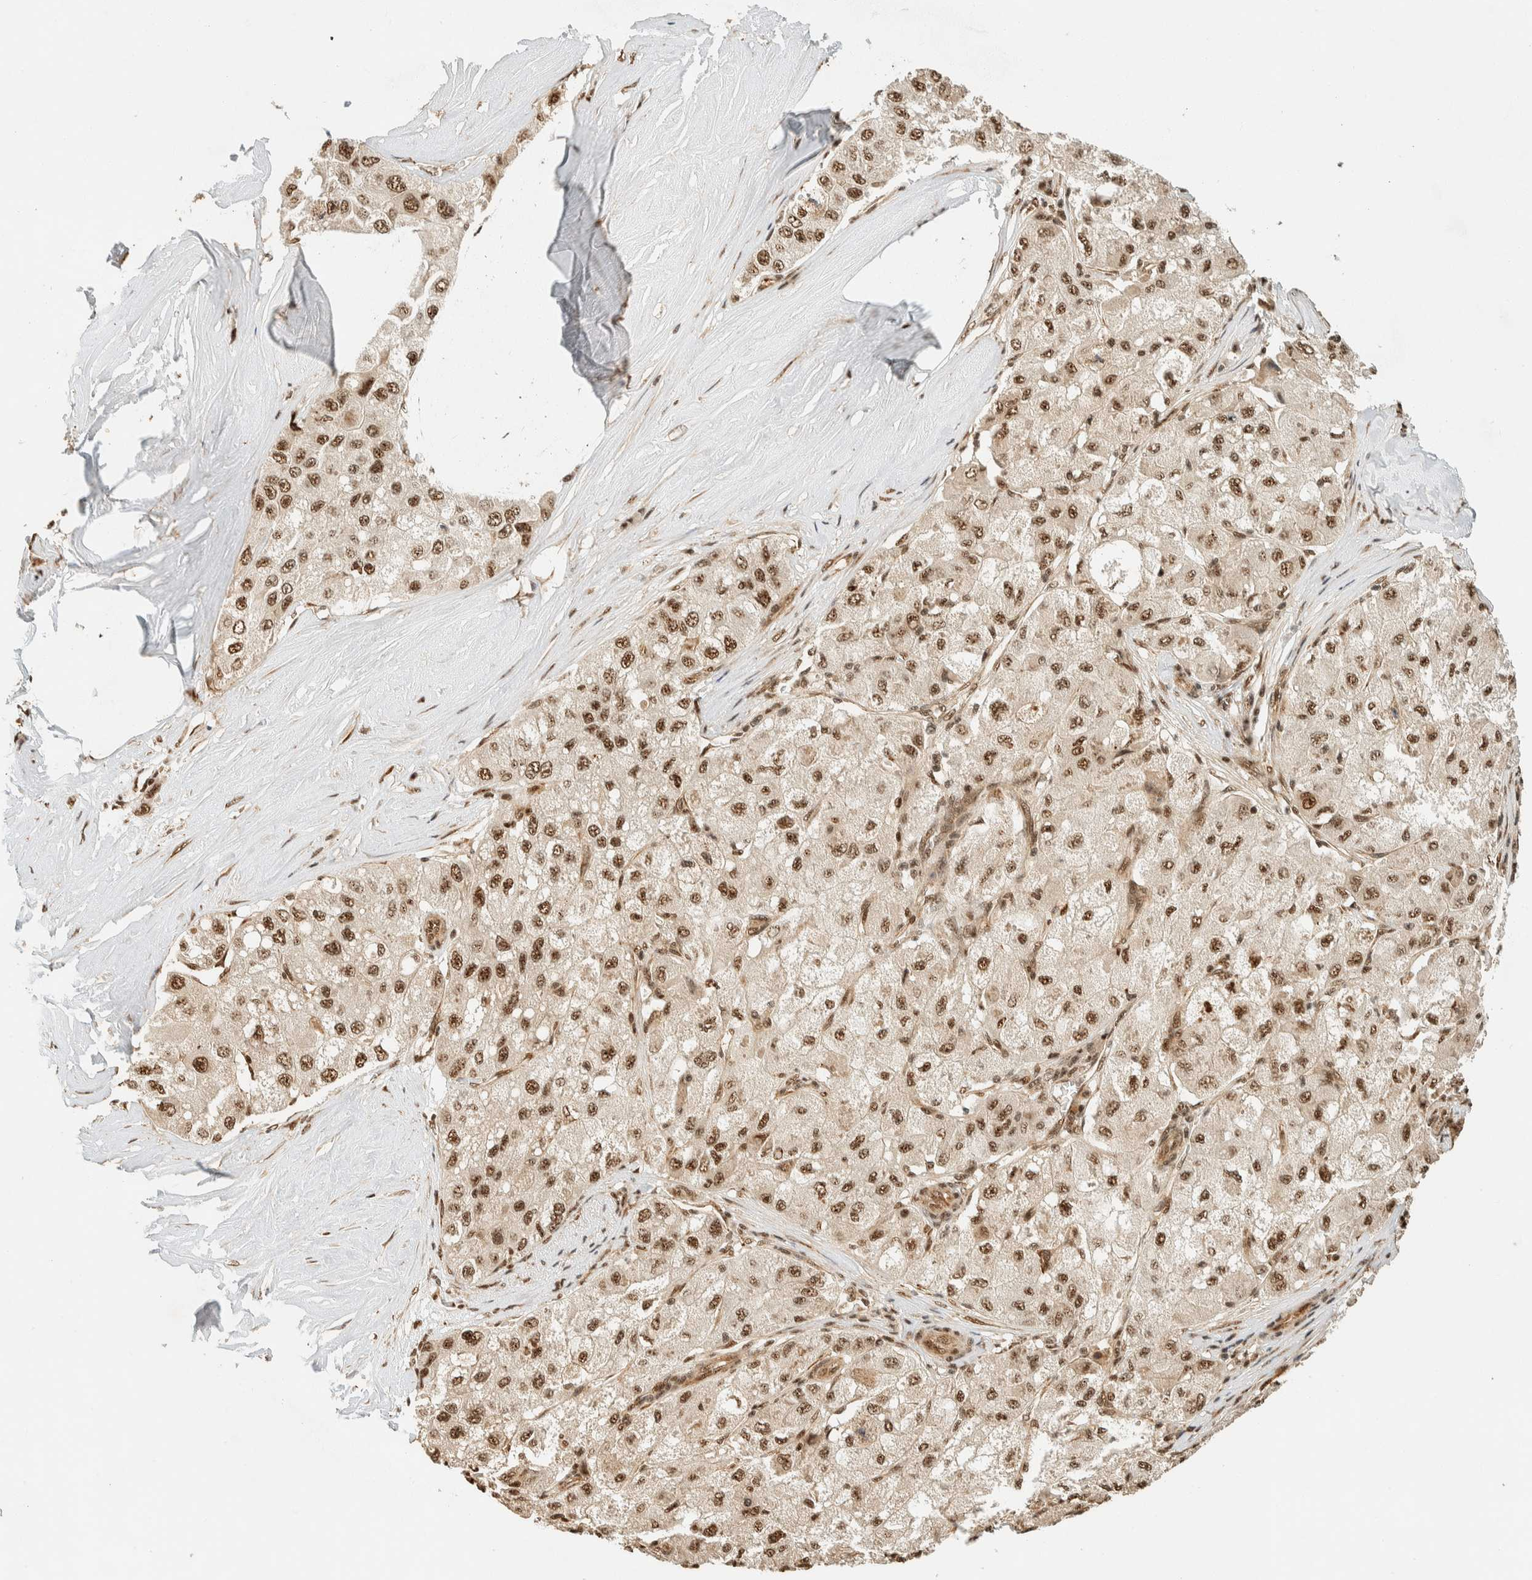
{"staining": {"intensity": "moderate", "quantity": ">75%", "location": "nuclear"}, "tissue": "liver cancer", "cell_type": "Tumor cells", "image_type": "cancer", "snomed": [{"axis": "morphology", "description": "Carcinoma, Hepatocellular, NOS"}, {"axis": "topography", "description": "Liver"}], "caption": "Hepatocellular carcinoma (liver) tissue demonstrates moderate nuclear expression in approximately >75% of tumor cells", "gene": "SIK1", "patient": {"sex": "male", "age": 80}}